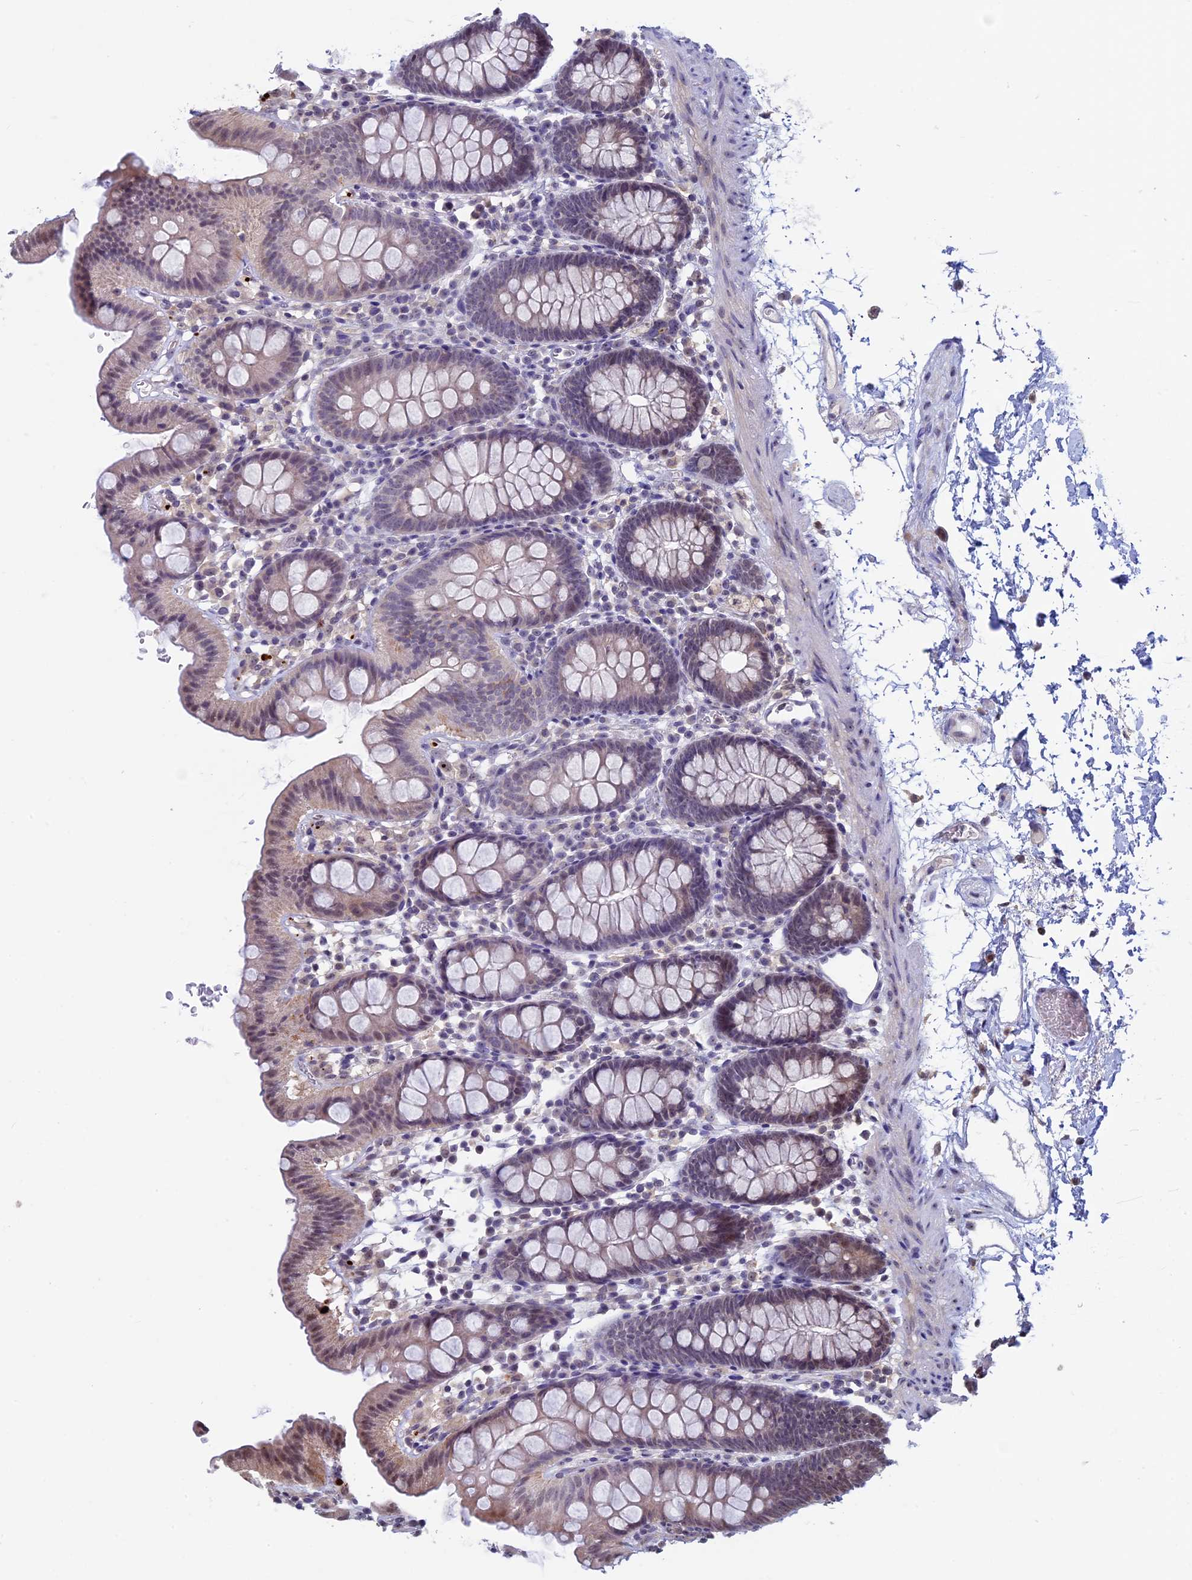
{"staining": {"intensity": "negative", "quantity": "none", "location": "none"}, "tissue": "colon", "cell_type": "Endothelial cells", "image_type": "normal", "snomed": [{"axis": "morphology", "description": "Normal tissue, NOS"}, {"axis": "topography", "description": "Colon"}], "caption": "A high-resolution photomicrograph shows immunohistochemistry staining of benign colon, which displays no significant expression in endothelial cells.", "gene": "SPIRE1", "patient": {"sex": "male", "age": 75}}